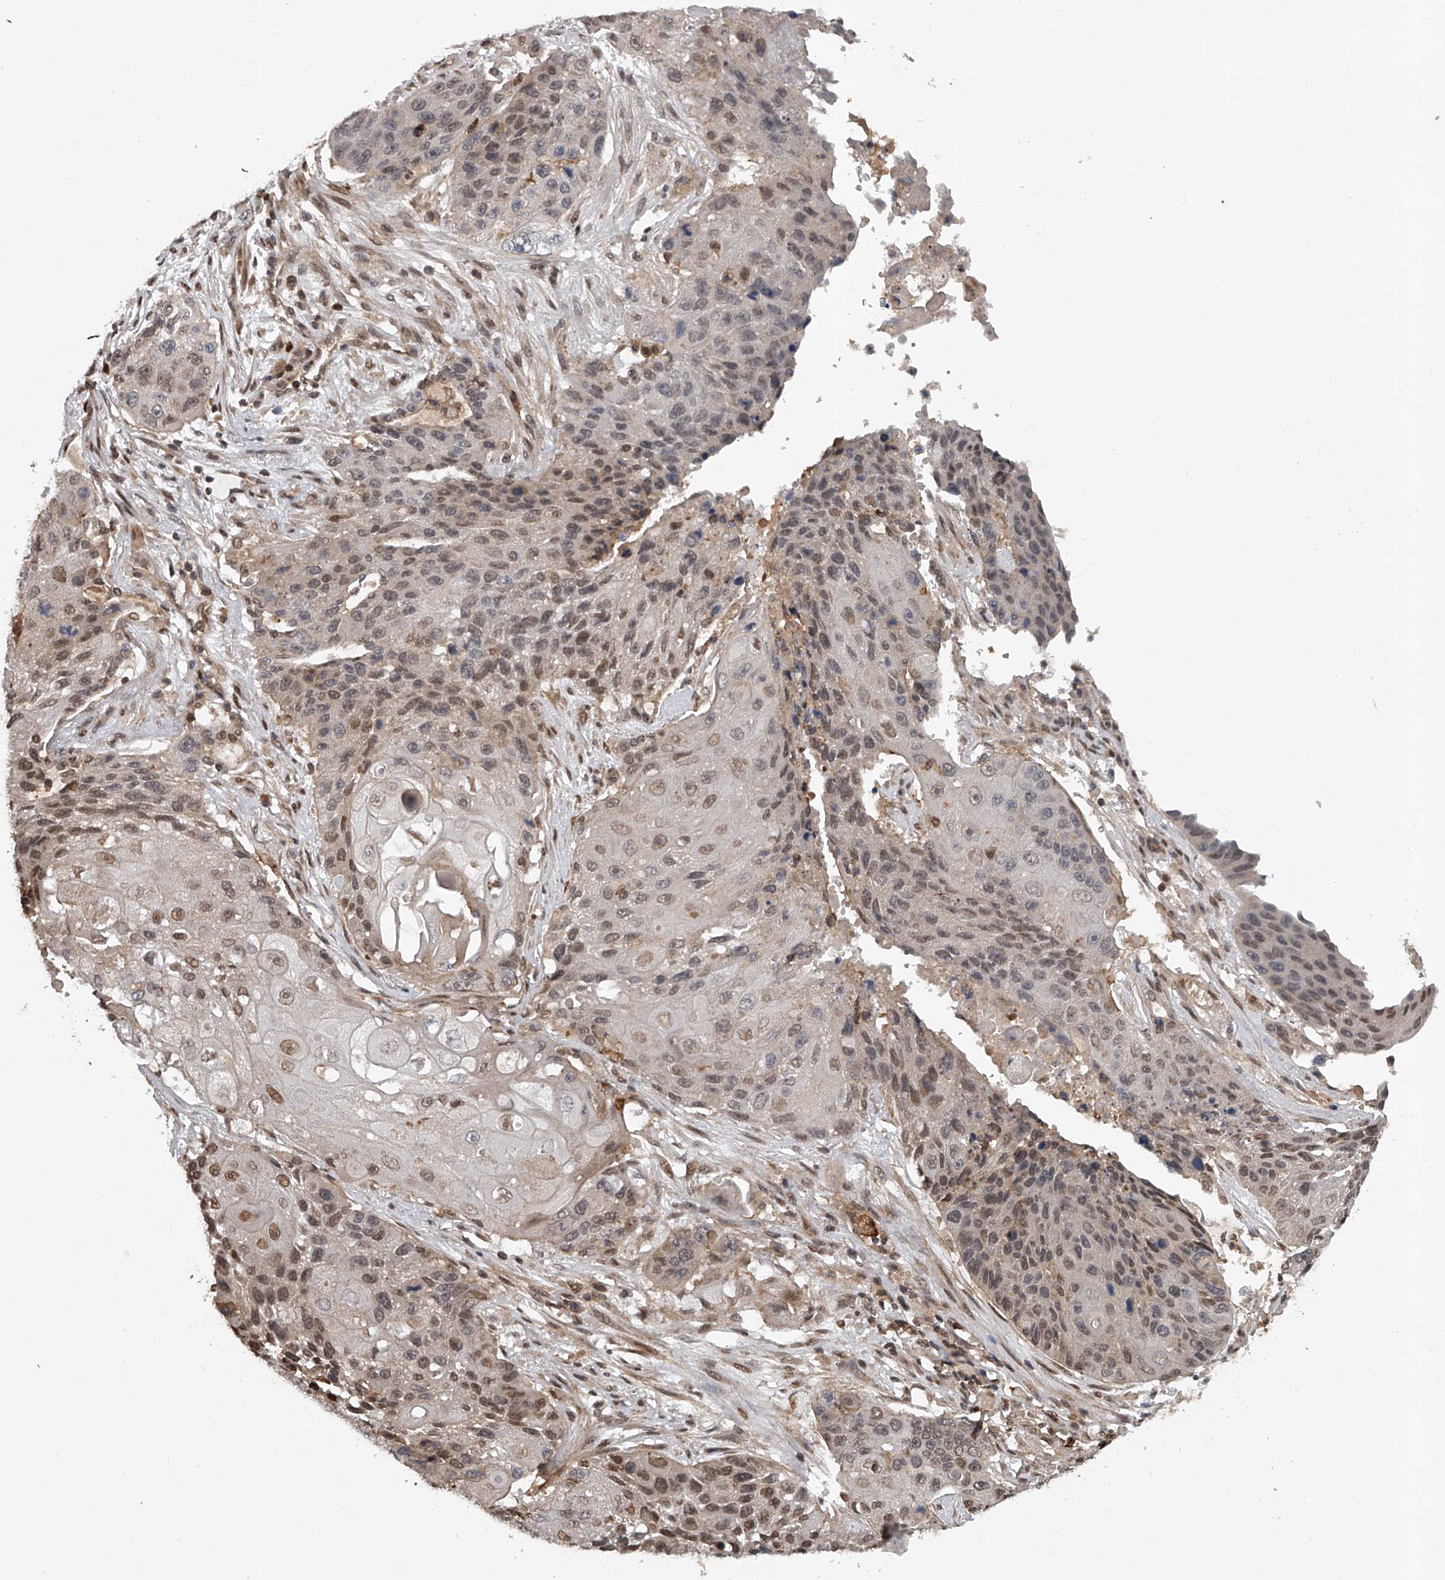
{"staining": {"intensity": "moderate", "quantity": ">75%", "location": "nuclear"}, "tissue": "lung cancer", "cell_type": "Tumor cells", "image_type": "cancer", "snomed": [{"axis": "morphology", "description": "Squamous cell carcinoma, NOS"}, {"axis": "topography", "description": "Lung"}], "caption": "Immunohistochemistry (IHC) of squamous cell carcinoma (lung) displays medium levels of moderate nuclear staining in about >75% of tumor cells. (DAB = brown stain, brightfield microscopy at high magnification).", "gene": "PLEKHG1", "patient": {"sex": "male", "age": 61}}